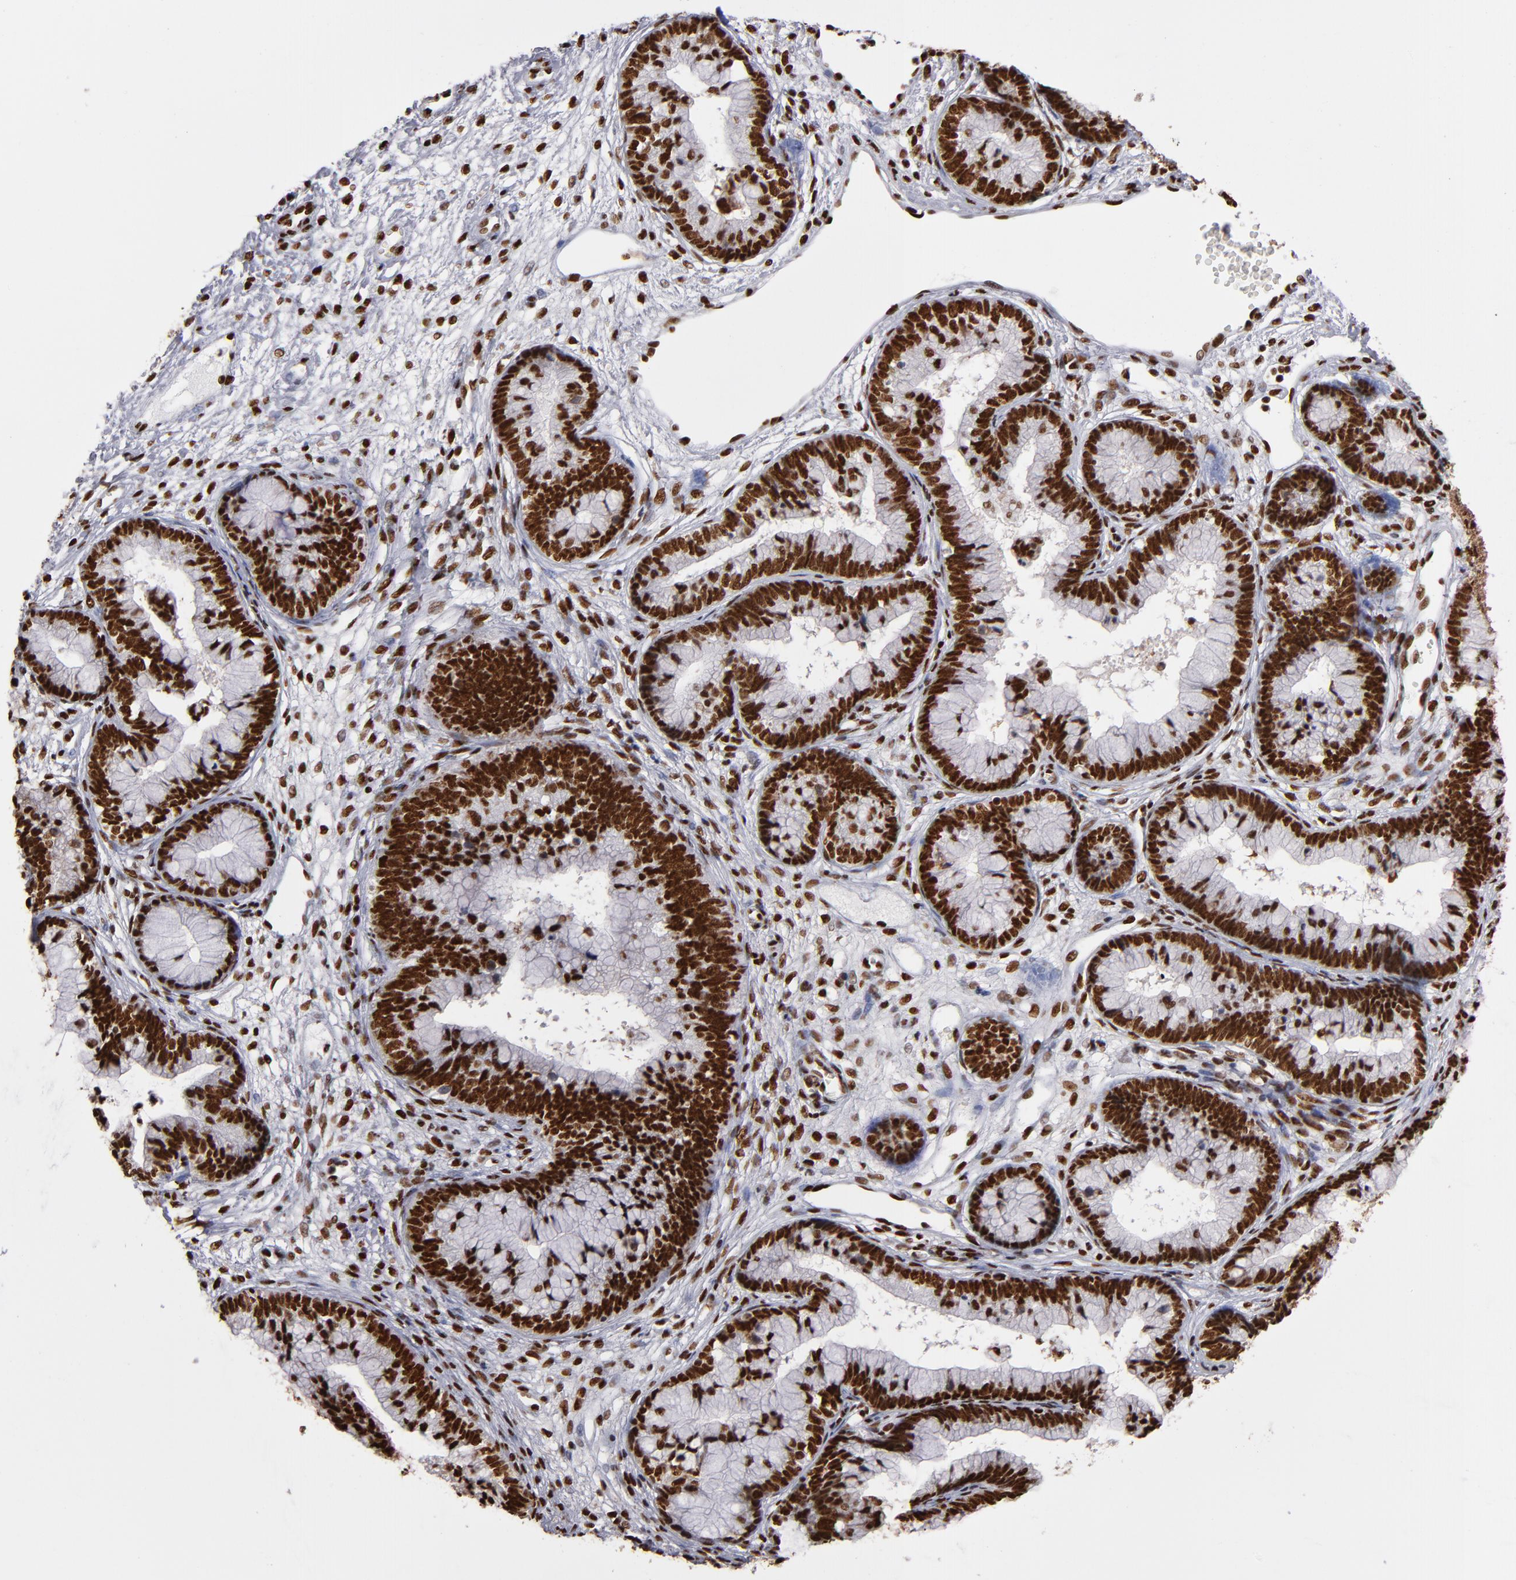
{"staining": {"intensity": "strong", "quantity": ">75%", "location": "nuclear"}, "tissue": "cervical cancer", "cell_type": "Tumor cells", "image_type": "cancer", "snomed": [{"axis": "morphology", "description": "Adenocarcinoma, NOS"}, {"axis": "topography", "description": "Cervix"}], "caption": "Immunohistochemistry photomicrograph of cervical cancer stained for a protein (brown), which demonstrates high levels of strong nuclear expression in approximately >75% of tumor cells.", "gene": "MRE11", "patient": {"sex": "female", "age": 44}}